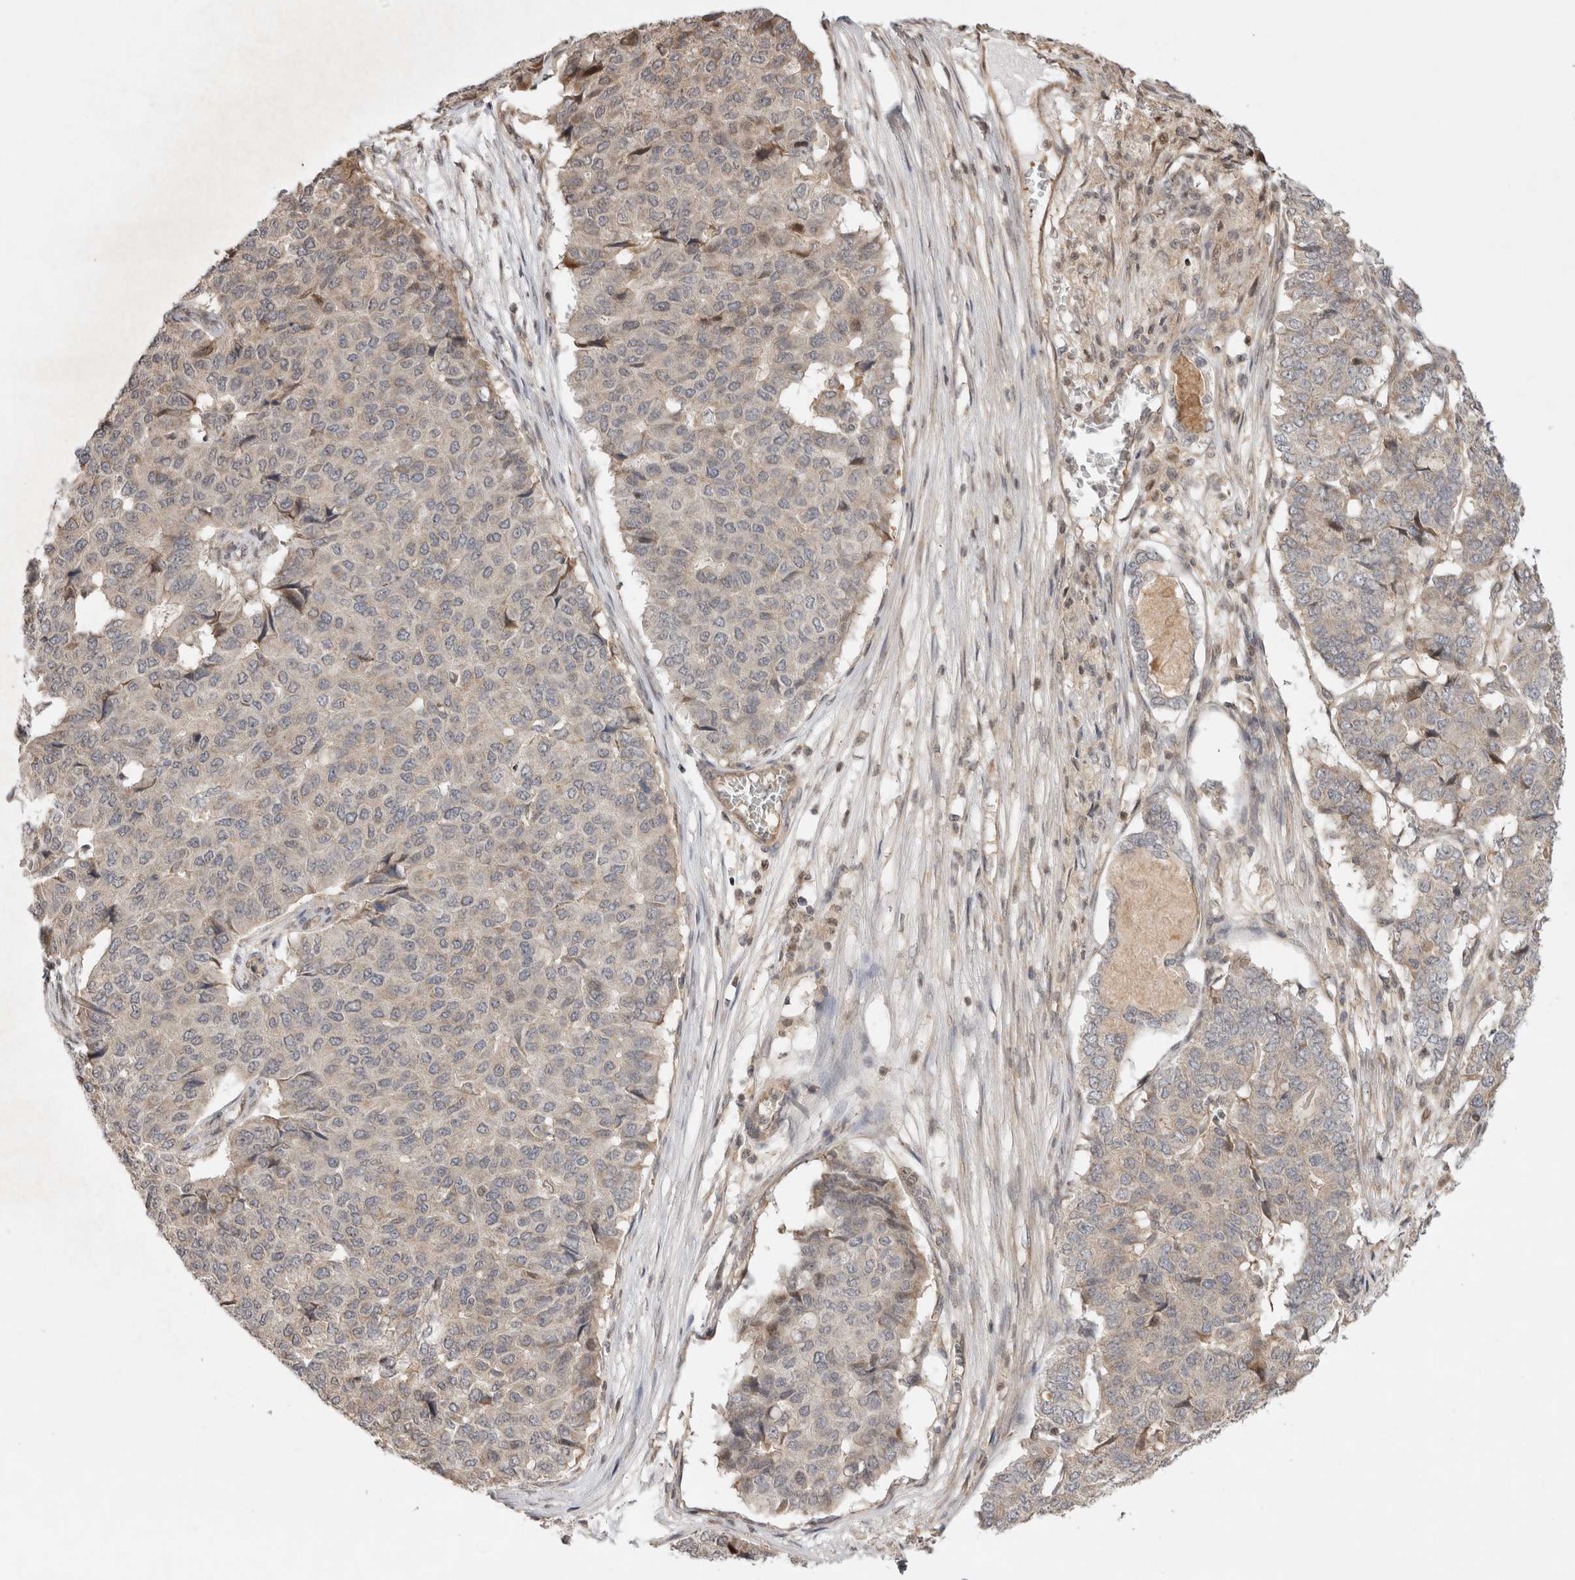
{"staining": {"intensity": "negative", "quantity": "none", "location": "none"}, "tissue": "pancreatic cancer", "cell_type": "Tumor cells", "image_type": "cancer", "snomed": [{"axis": "morphology", "description": "Adenocarcinoma, NOS"}, {"axis": "topography", "description": "Pancreas"}], "caption": "Adenocarcinoma (pancreatic) was stained to show a protein in brown. There is no significant expression in tumor cells.", "gene": "EIF2AK1", "patient": {"sex": "male", "age": 50}}